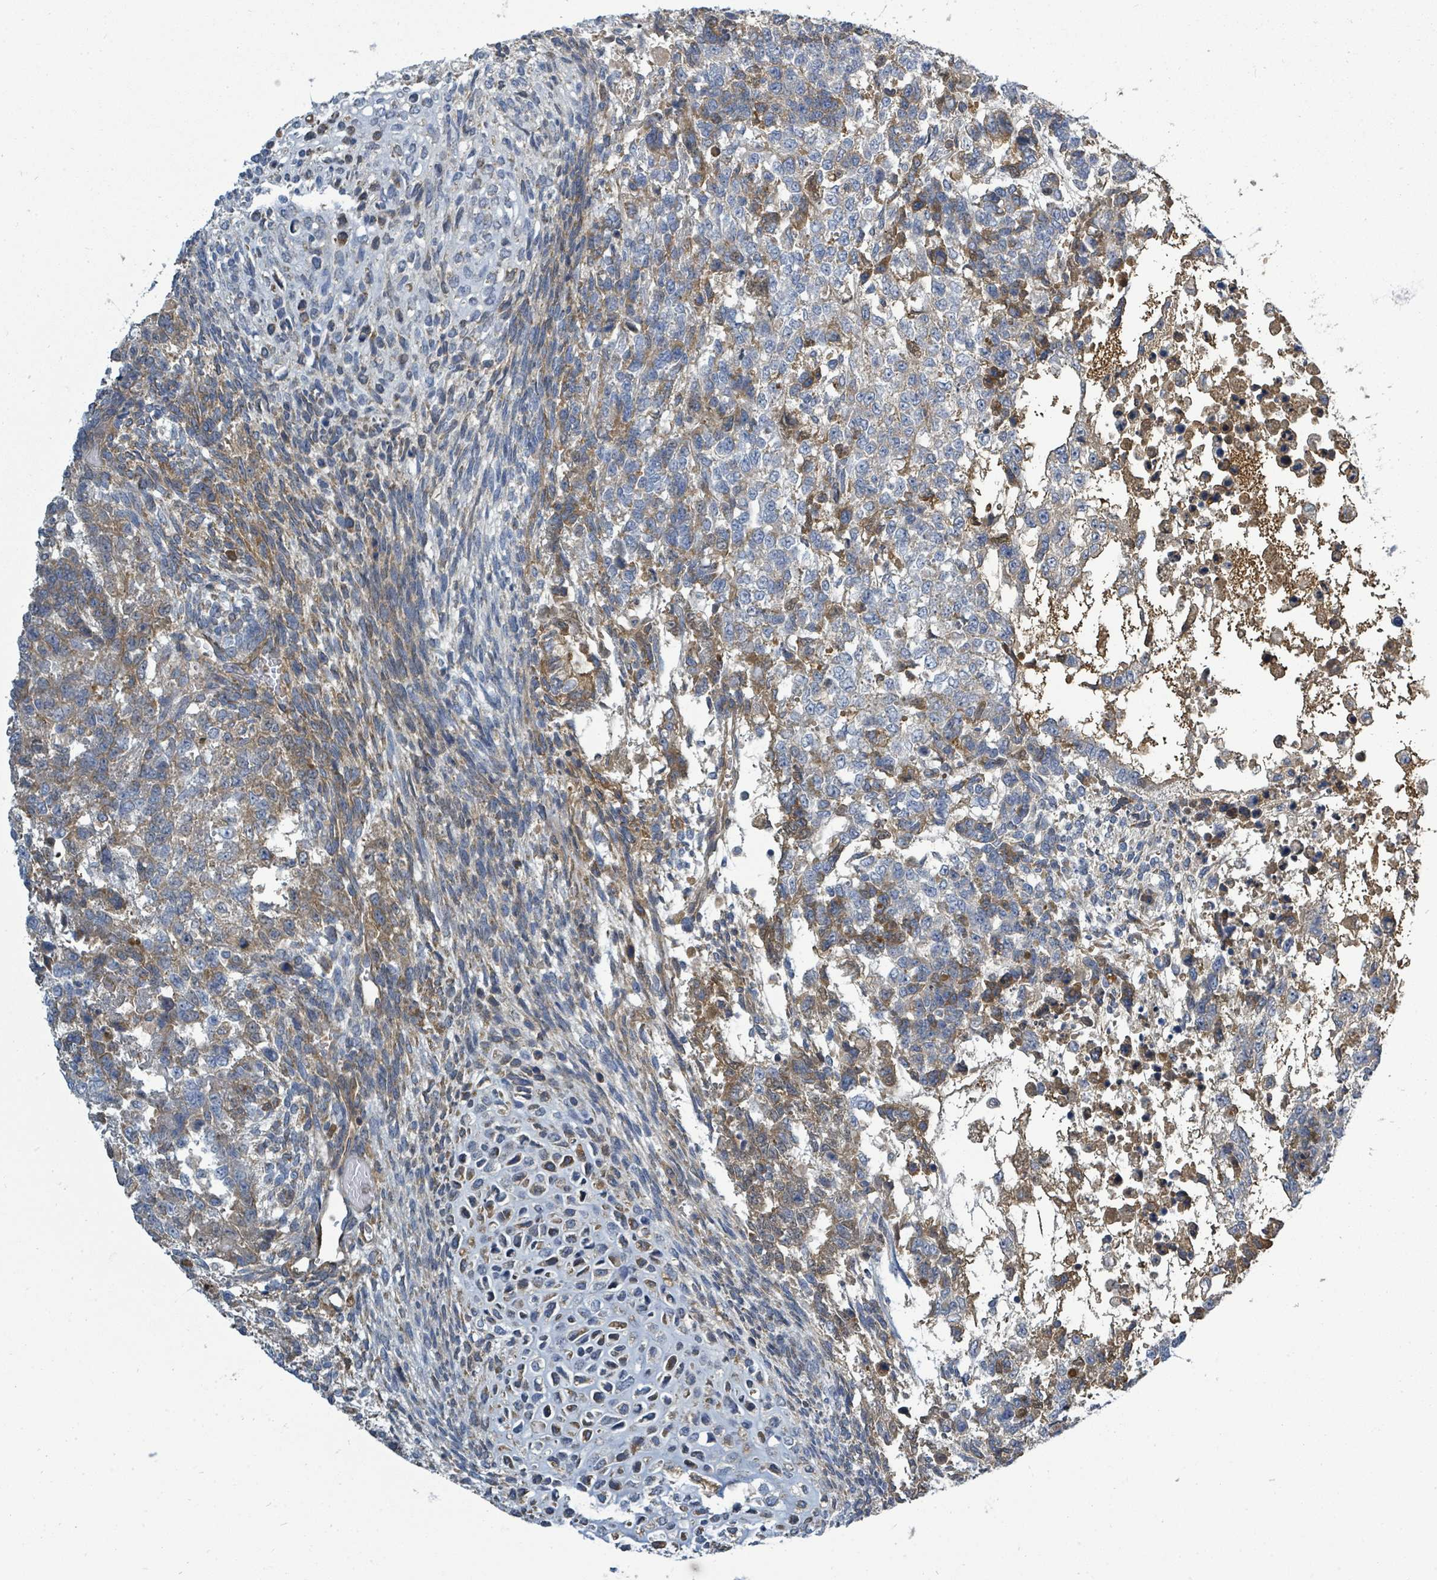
{"staining": {"intensity": "moderate", "quantity": "<25%", "location": "cytoplasmic/membranous"}, "tissue": "testis cancer", "cell_type": "Tumor cells", "image_type": "cancer", "snomed": [{"axis": "morphology", "description": "Carcinoma, Embryonal, NOS"}, {"axis": "topography", "description": "Testis"}], "caption": "An IHC image of tumor tissue is shown. Protein staining in brown shows moderate cytoplasmic/membranous positivity in testis cancer within tumor cells.", "gene": "SLC25A23", "patient": {"sex": "male", "age": 23}}